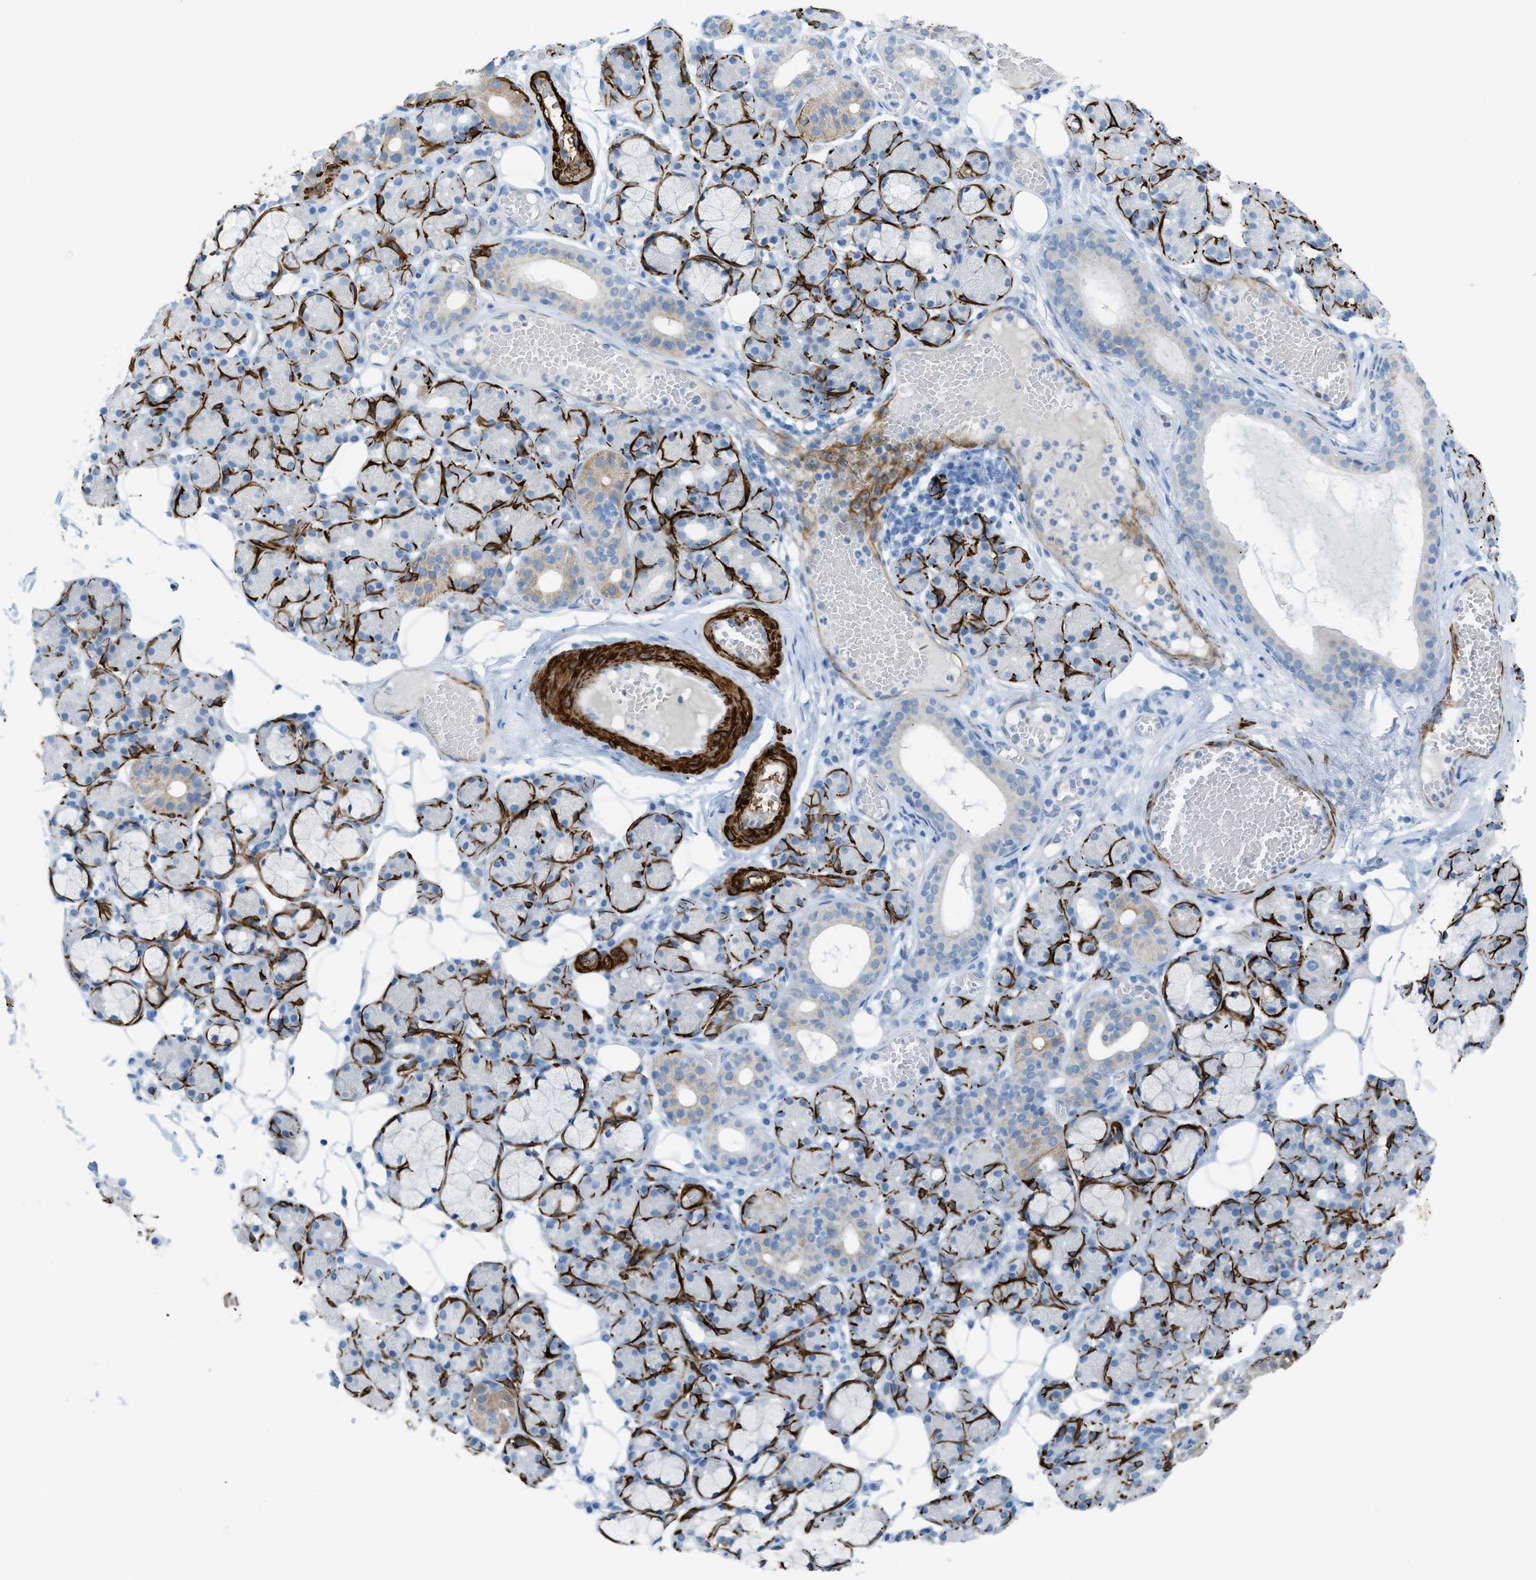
{"staining": {"intensity": "negative", "quantity": "none", "location": "none"}, "tissue": "salivary gland", "cell_type": "Glandular cells", "image_type": "normal", "snomed": [{"axis": "morphology", "description": "Normal tissue, NOS"}, {"axis": "topography", "description": "Salivary gland"}], "caption": "This micrograph is of unremarkable salivary gland stained with immunohistochemistry (IHC) to label a protein in brown with the nuclei are counter-stained blue. There is no staining in glandular cells.", "gene": "MYH11", "patient": {"sex": "male", "age": 63}}